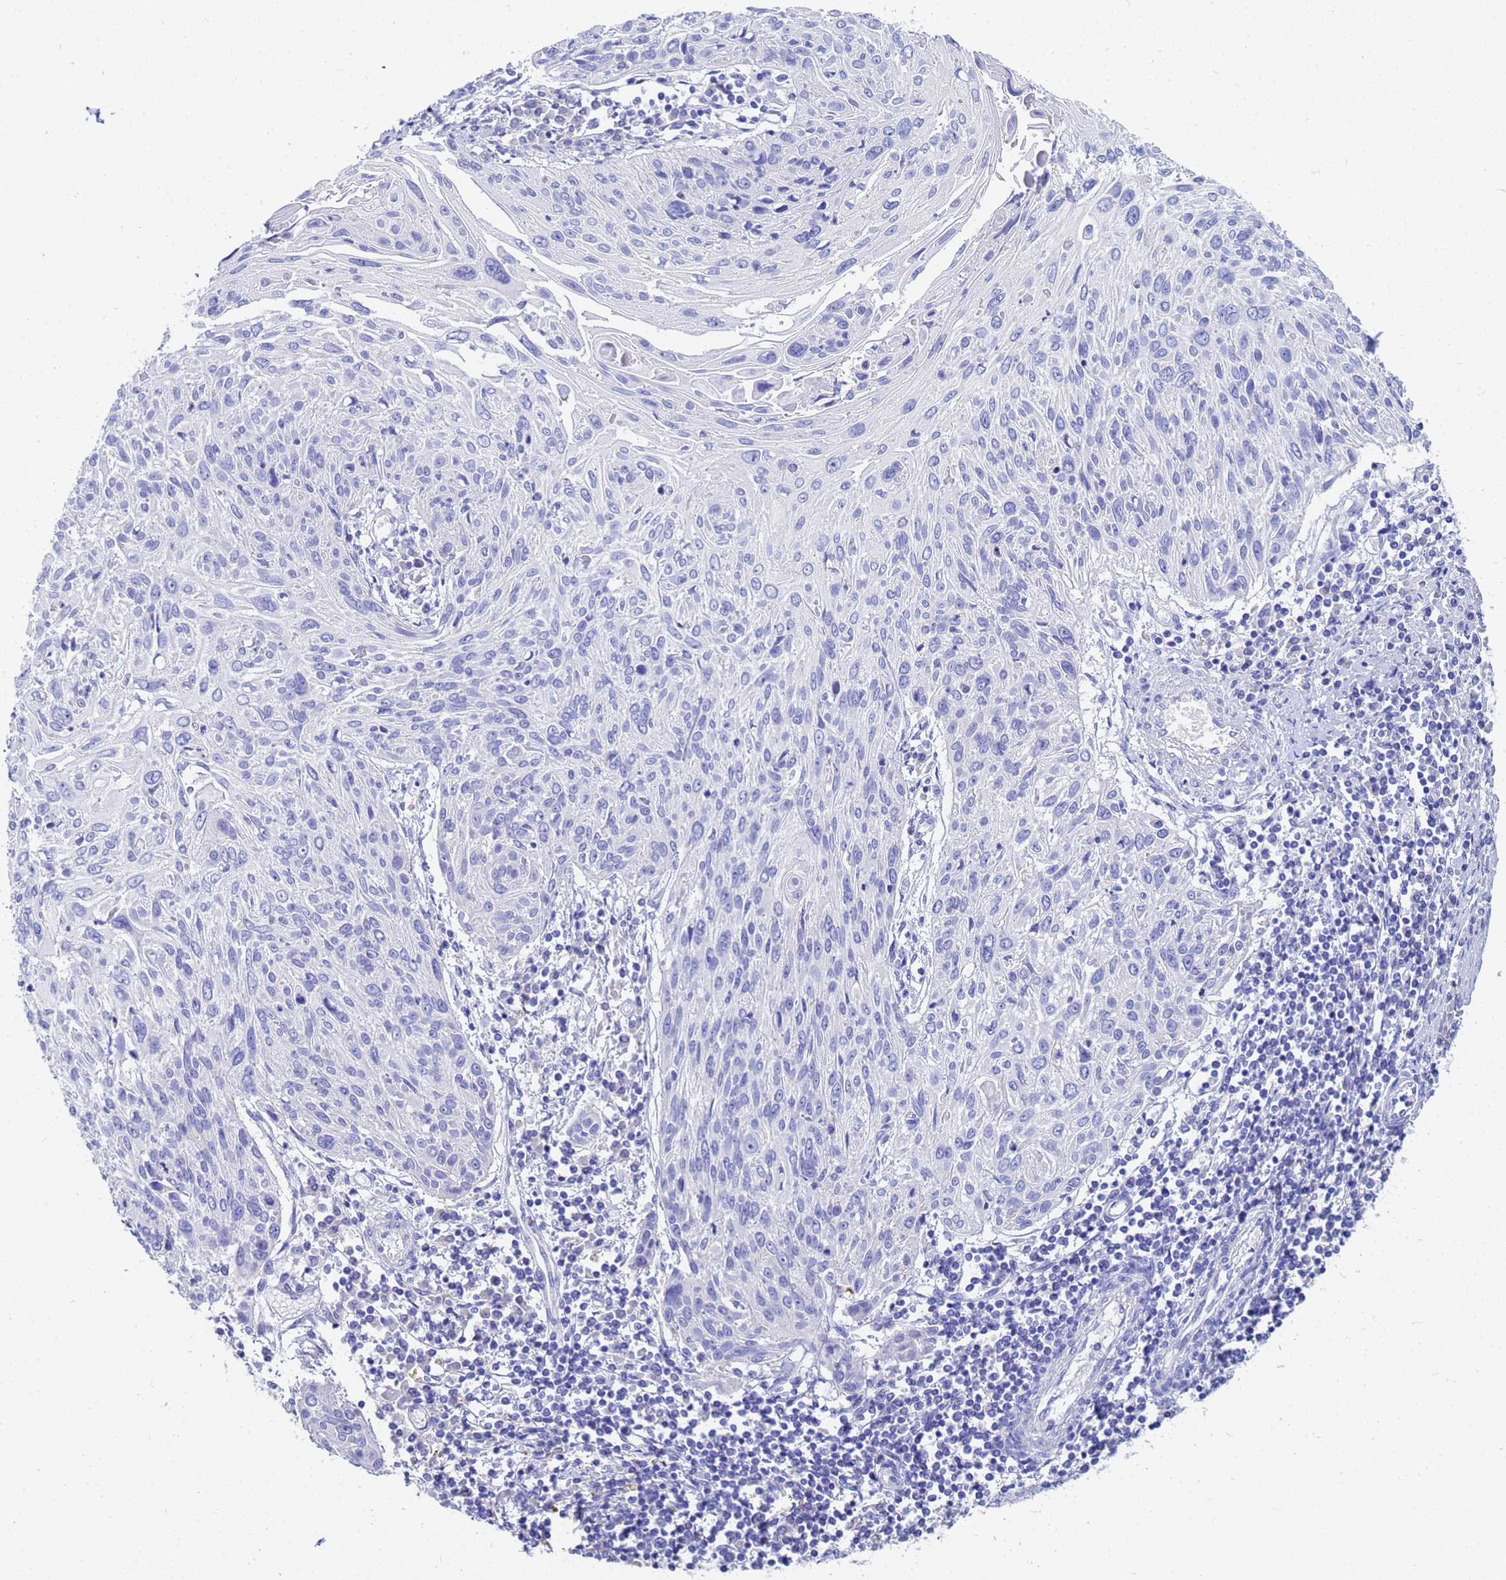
{"staining": {"intensity": "negative", "quantity": "none", "location": "none"}, "tissue": "cervical cancer", "cell_type": "Tumor cells", "image_type": "cancer", "snomed": [{"axis": "morphology", "description": "Squamous cell carcinoma, NOS"}, {"axis": "topography", "description": "Cervix"}], "caption": "Histopathology image shows no significant protein expression in tumor cells of cervical cancer.", "gene": "C2orf72", "patient": {"sex": "female", "age": 51}}